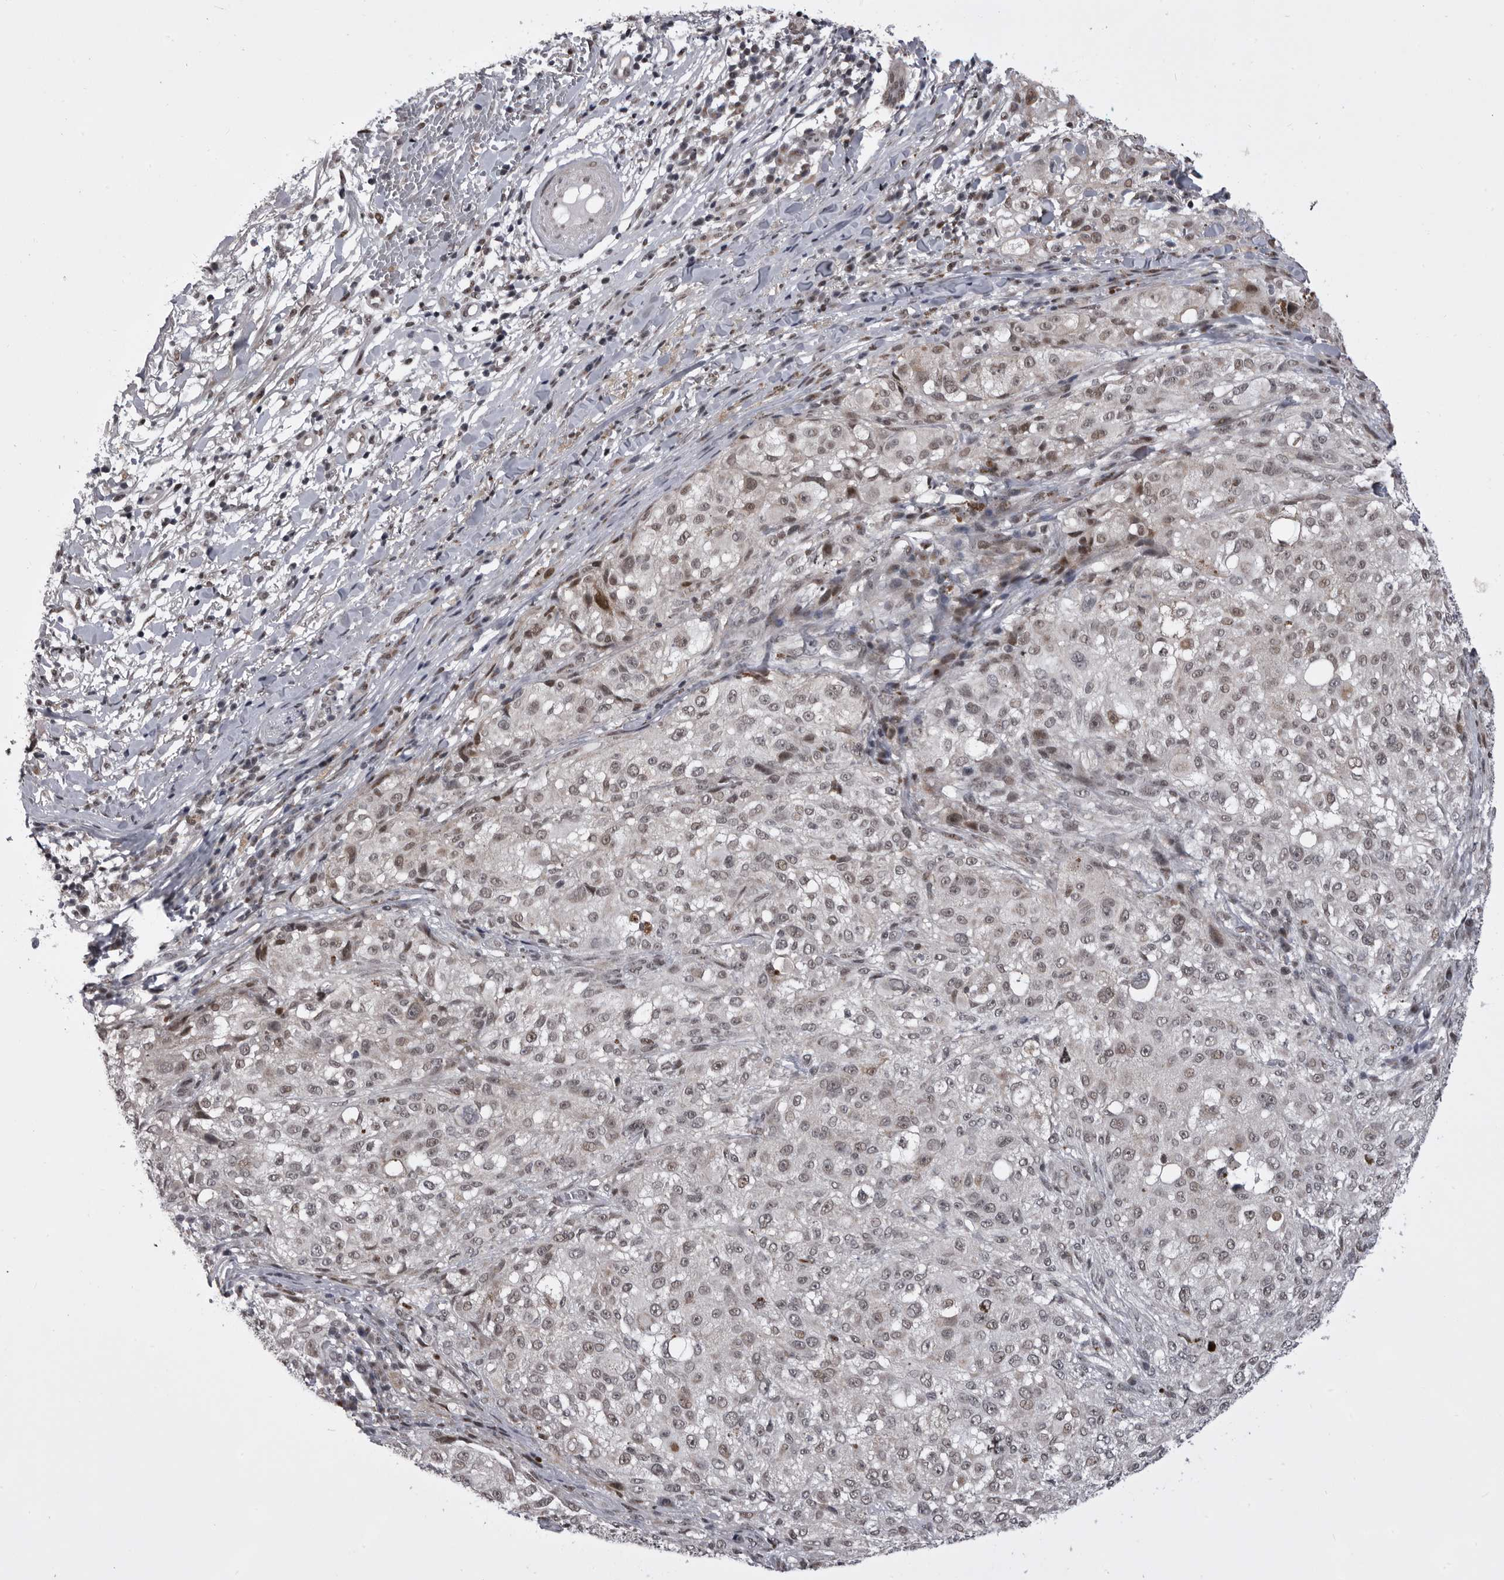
{"staining": {"intensity": "weak", "quantity": "<25%", "location": "nuclear"}, "tissue": "melanoma", "cell_type": "Tumor cells", "image_type": "cancer", "snomed": [{"axis": "morphology", "description": "Necrosis, NOS"}, {"axis": "morphology", "description": "Malignant melanoma, NOS"}, {"axis": "topography", "description": "Skin"}], "caption": "The photomicrograph exhibits no significant staining in tumor cells of malignant melanoma. (Stains: DAB (3,3'-diaminobenzidine) immunohistochemistry with hematoxylin counter stain, Microscopy: brightfield microscopy at high magnification).", "gene": "PRPF3", "patient": {"sex": "female", "age": 87}}